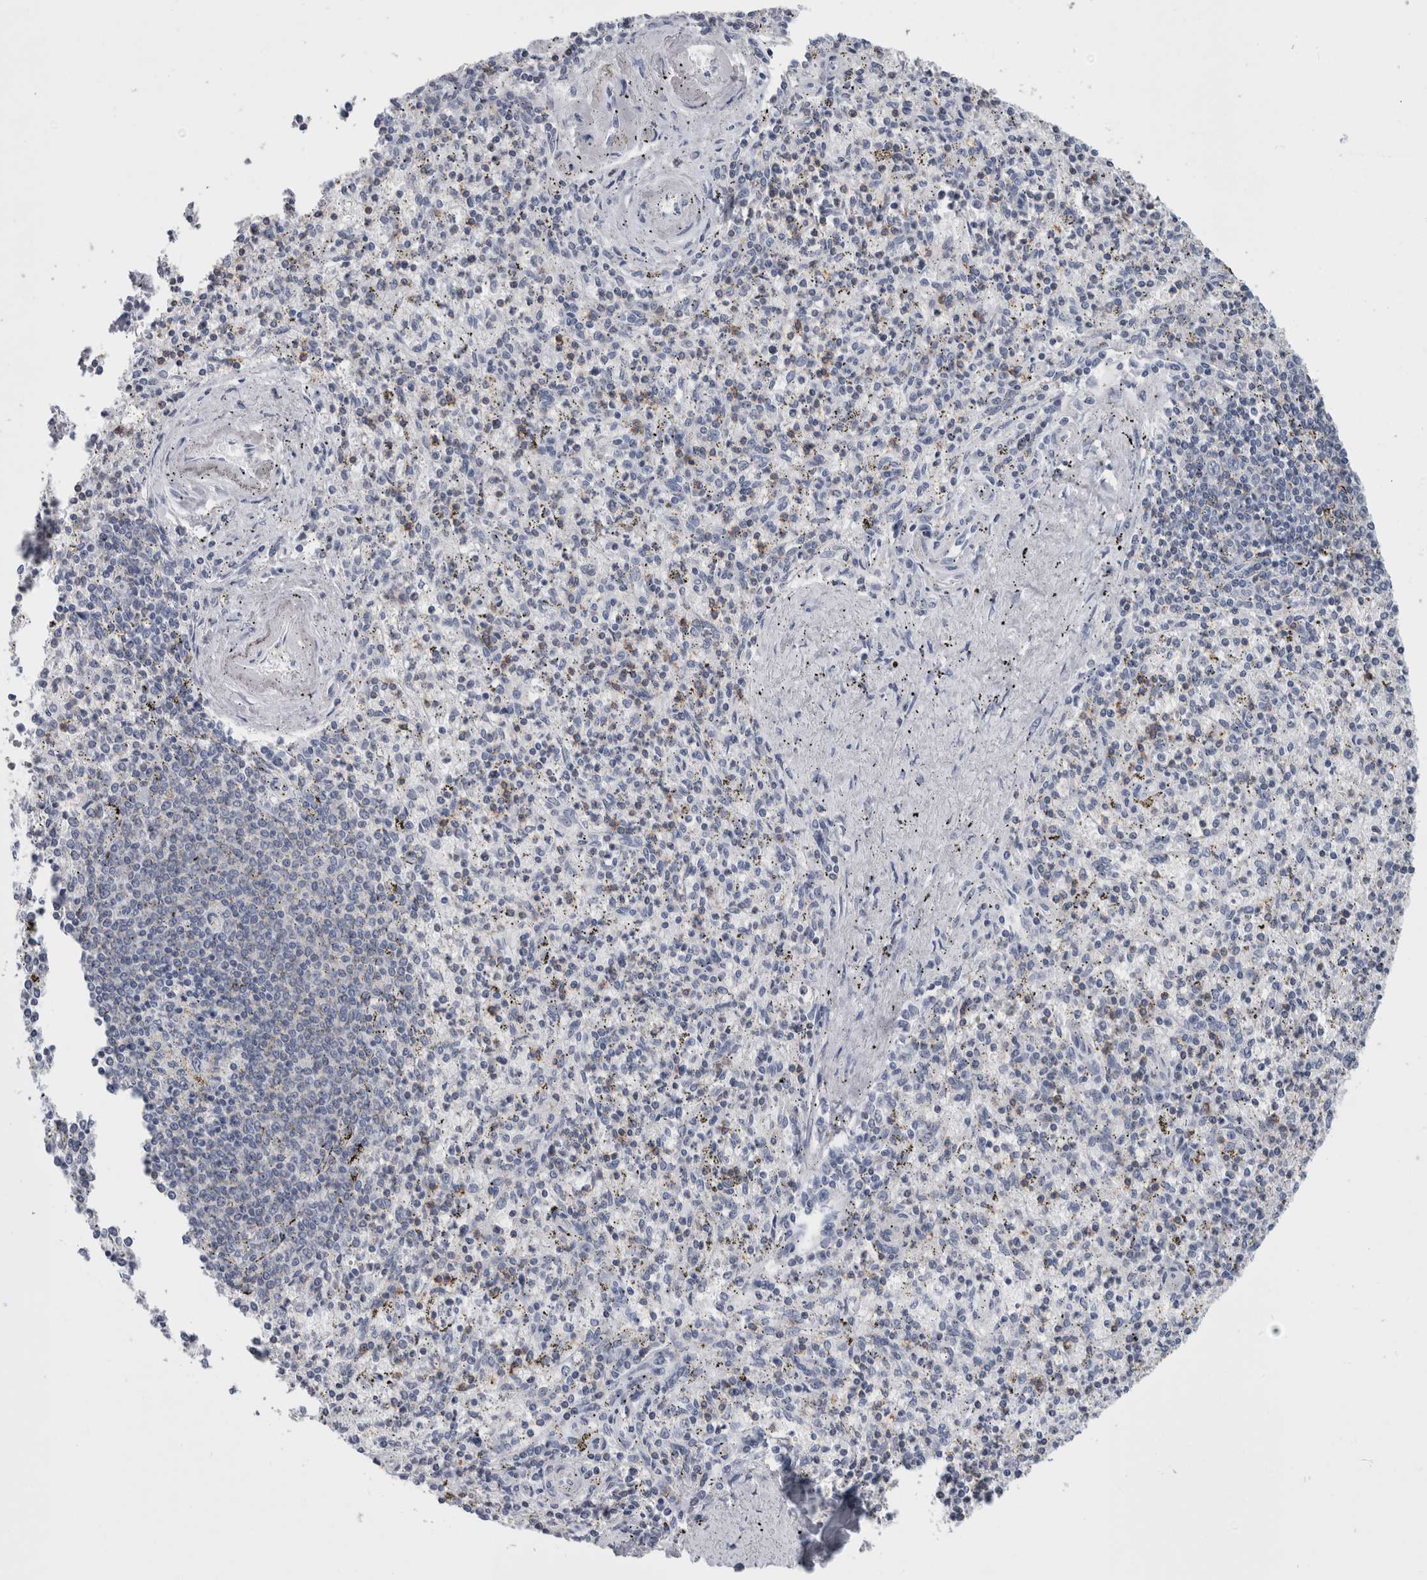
{"staining": {"intensity": "negative", "quantity": "none", "location": "none"}, "tissue": "spleen", "cell_type": "Cells in red pulp", "image_type": "normal", "snomed": [{"axis": "morphology", "description": "Normal tissue, NOS"}, {"axis": "topography", "description": "Spleen"}], "caption": "A high-resolution histopathology image shows immunohistochemistry staining of benign spleen, which exhibits no significant expression in cells in red pulp. (DAB immunohistochemistry visualized using brightfield microscopy, high magnification).", "gene": "ANKFY1", "patient": {"sex": "male", "age": 72}}